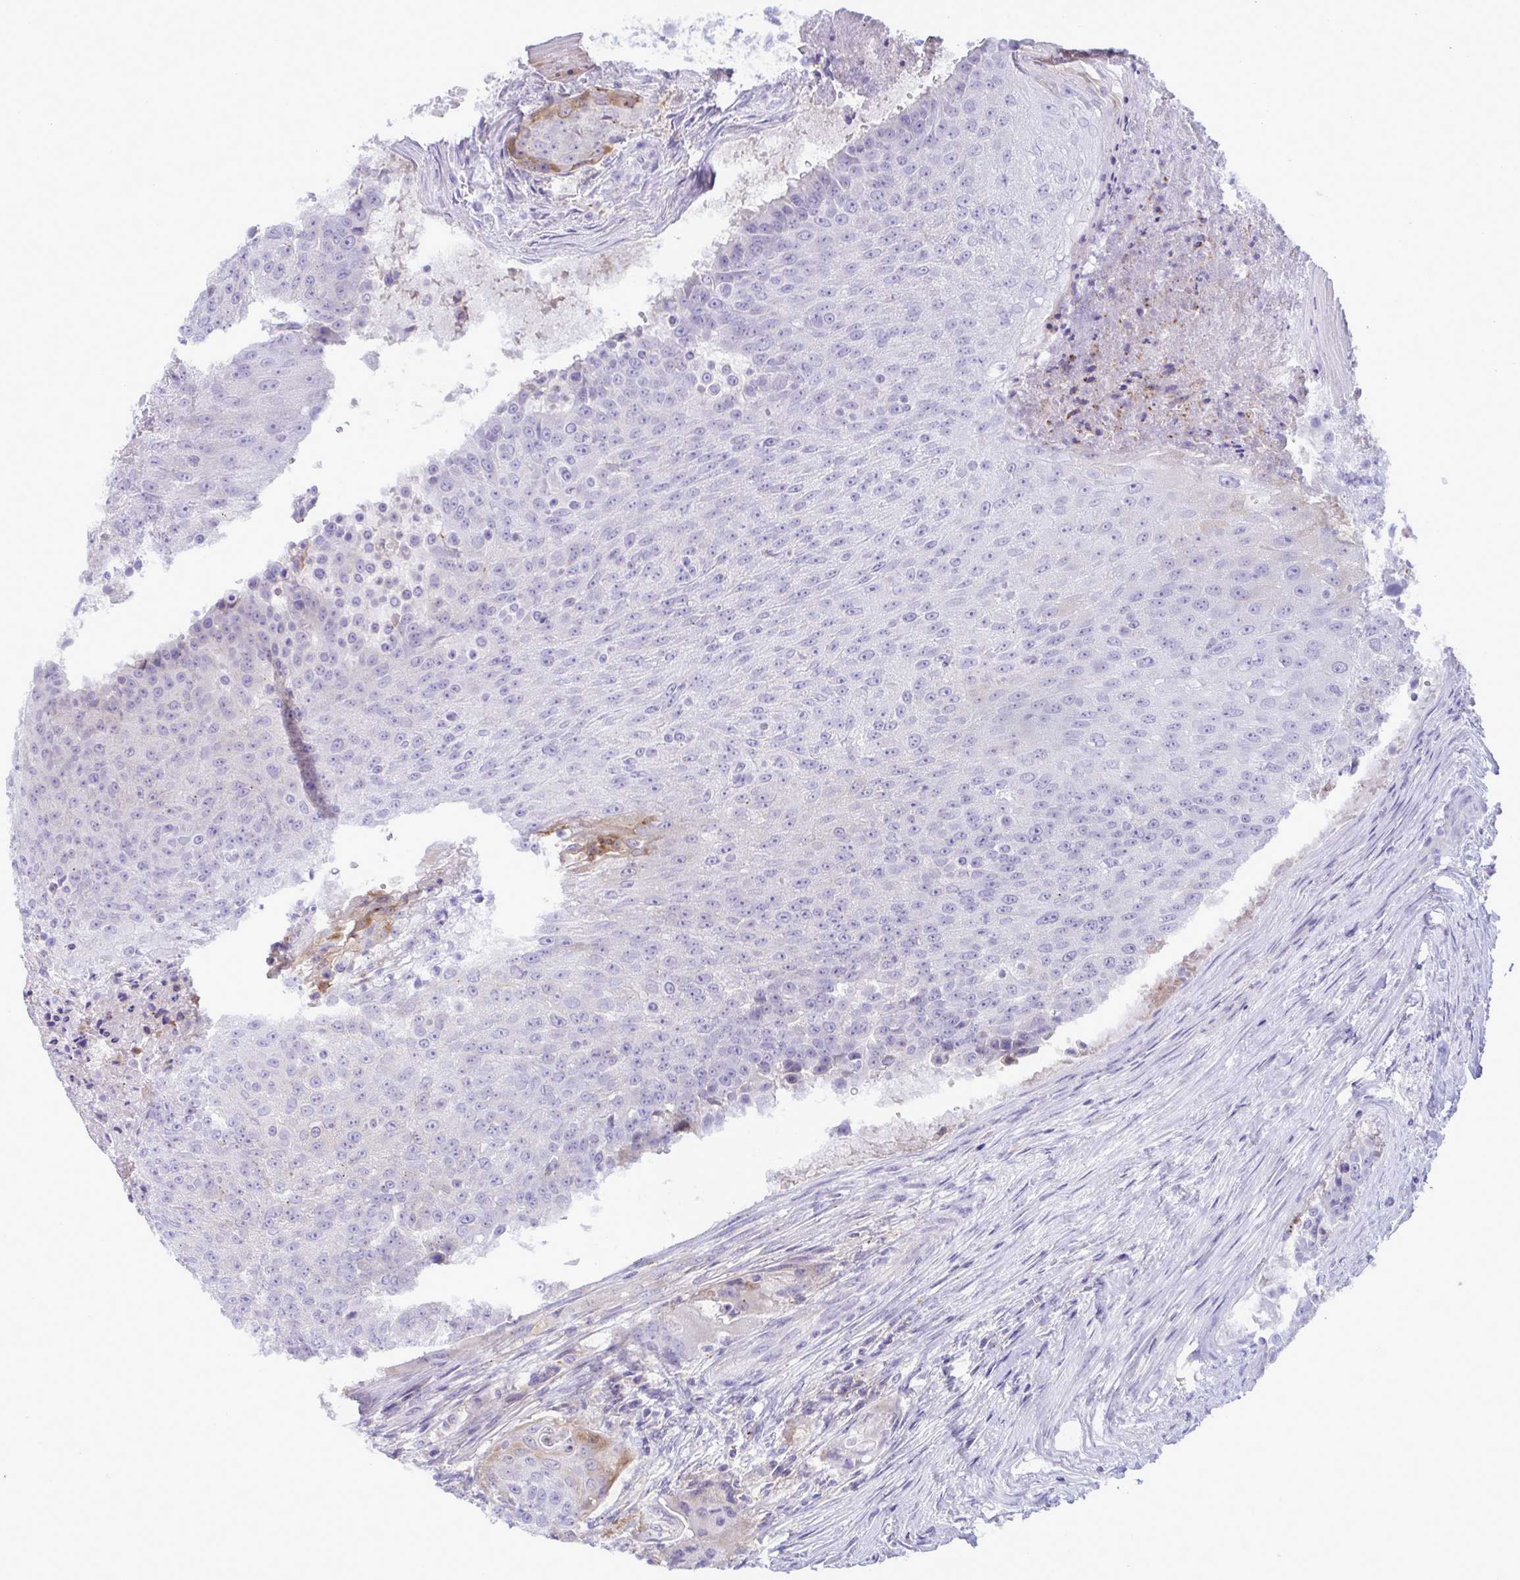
{"staining": {"intensity": "negative", "quantity": "none", "location": "none"}, "tissue": "urothelial cancer", "cell_type": "Tumor cells", "image_type": "cancer", "snomed": [{"axis": "morphology", "description": "Urothelial carcinoma, High grade"}, {"axis": "topography", "description": "Urinary bladder"}], "caption": "This is an immunohistochemistry micrograph of urothelial cancer. There is no positivity in tumor cells.", "gene": "RGPD5", "patient": {"sex": "female", "age": 63}}